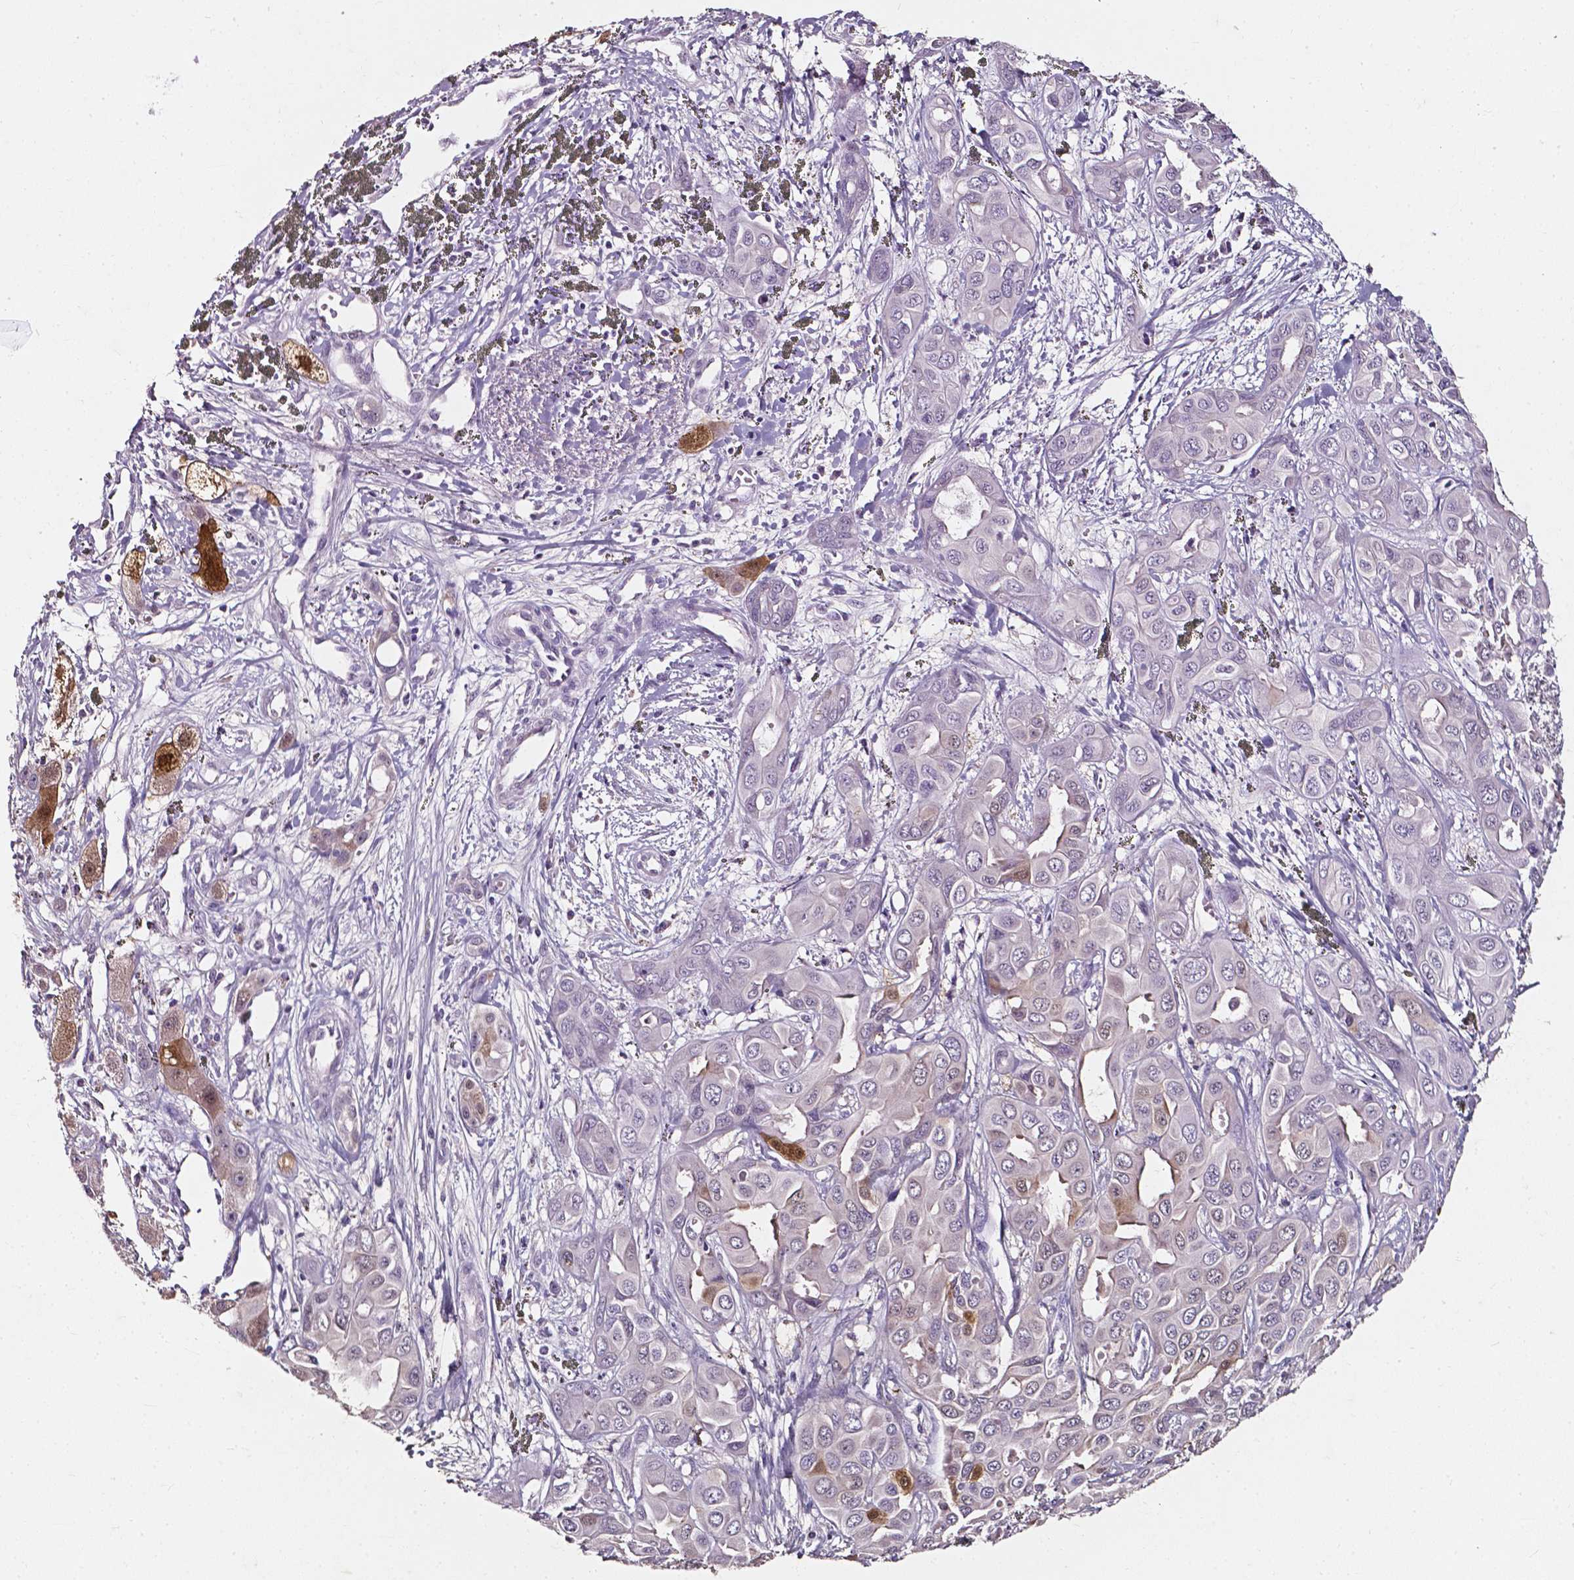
{"staining": {"intensity": "moderate", "quantity": "<25%", "location": "cytoplasmic/membranous,nuclear"}, "tissue": "liver cancer", "cell_type": "Tumor cells", "image_type": "cancer", "snomed": [{"axis": "morphology", "description": "Cholangiocarcinoma"}, {"axis": "topography", "description": "Liver"}], "caption": "Liver cancer (cholangiocarcinoma) was stained to show a protein in brown. There is low levels of moderate cytoplasmic/membranous and nuclear positivity in approximately <25% of tumor cells. Using DAB (3,3'-diaminobenzidine) (brown) and hematoxylin (blue) stains, captured at high magnification using brightfield microscopy.", "gene": "AKR1B10", "patient": {"sex": "female", "age": 60}}